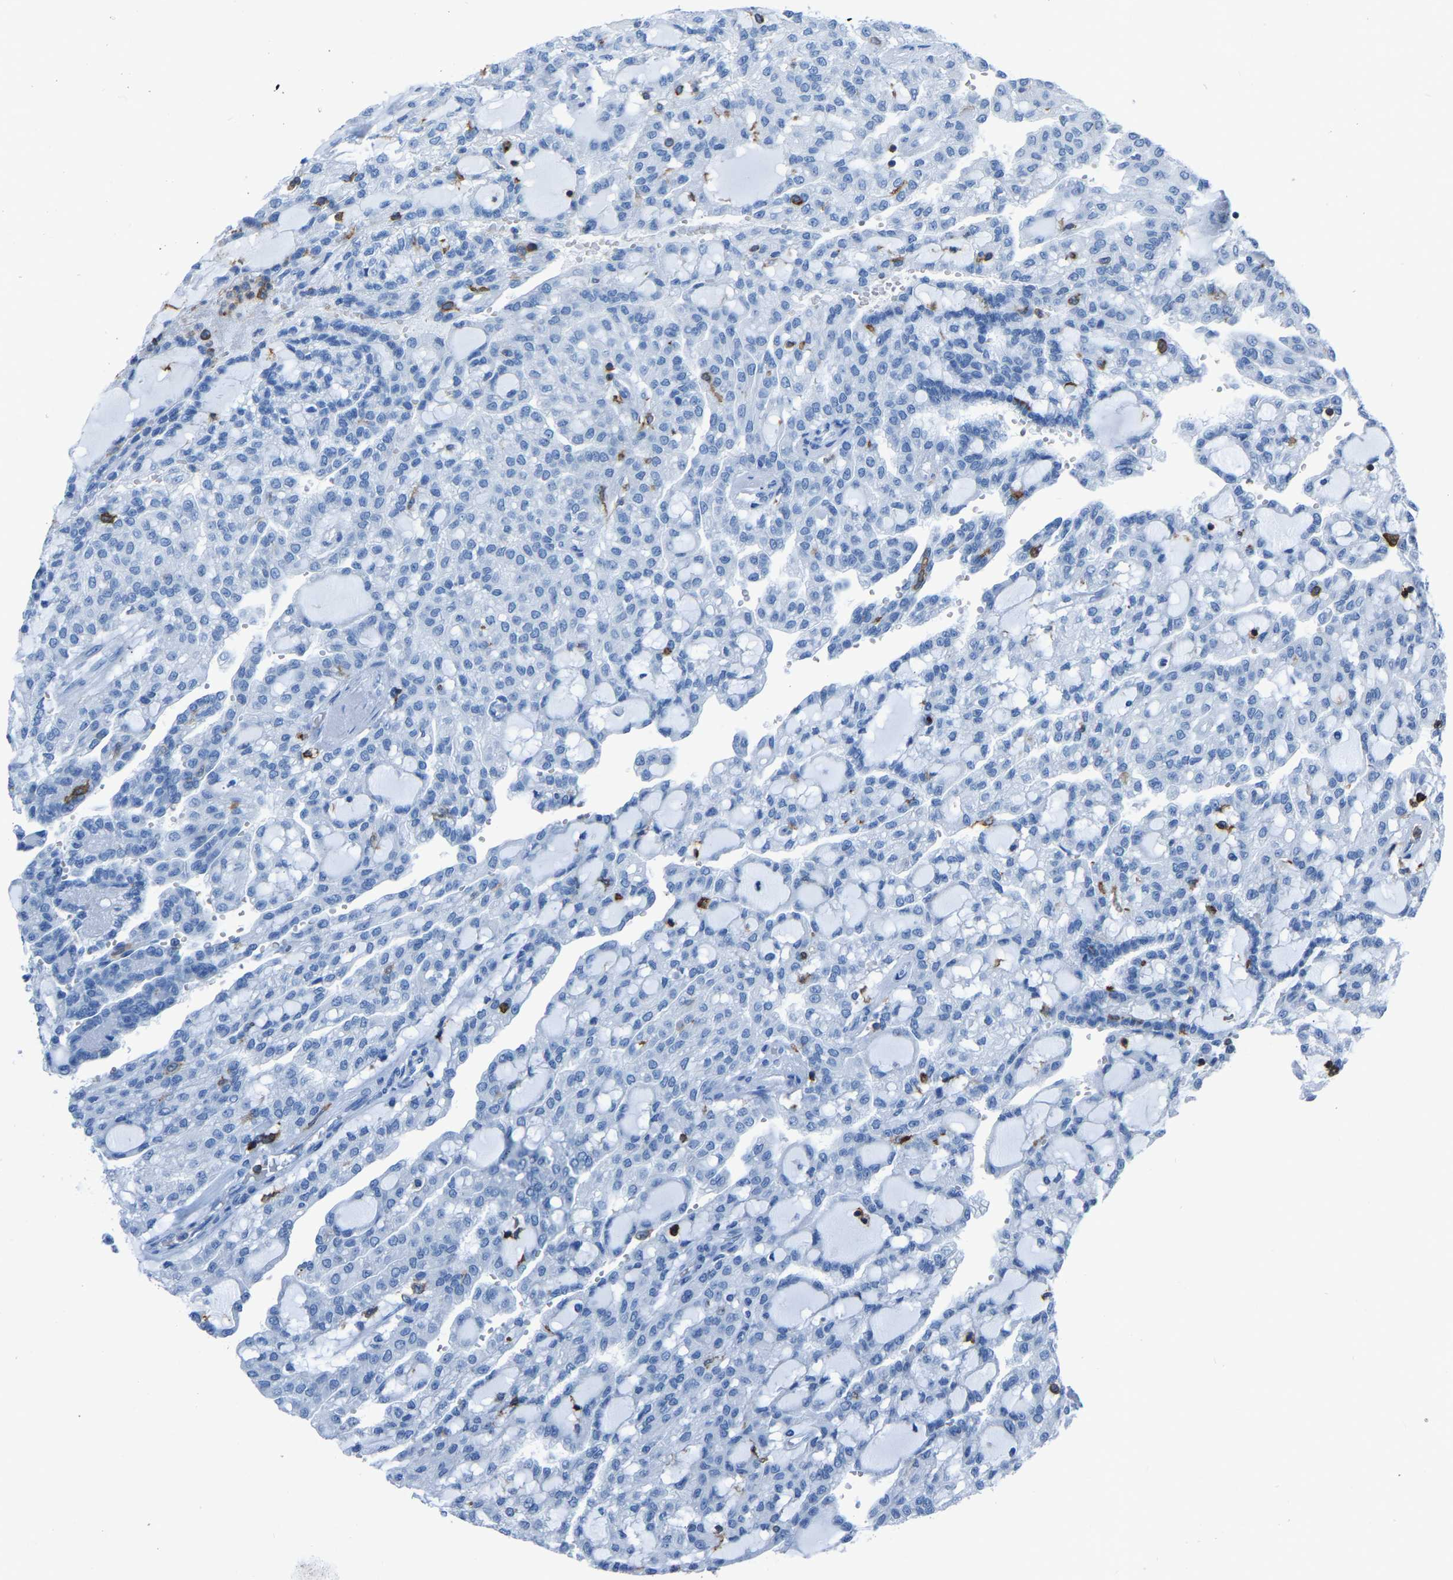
{"staining": {"intensity": "negative", "quantity": "none", "location": "none"}, "tissue": "renal cancer", "cell_type": "Tumor cells", "image_type": "cancer", "snomed": [{"axis": "morphology", "description": "Adenocarcinoma, NOS"}, {"axis": "topography", "description": "Kidney"}], "caption": "There is no significant expression in tumor cells of renal cancer.", "gene": "LSP1", "patient": {"sex": "male", "age": 63}}